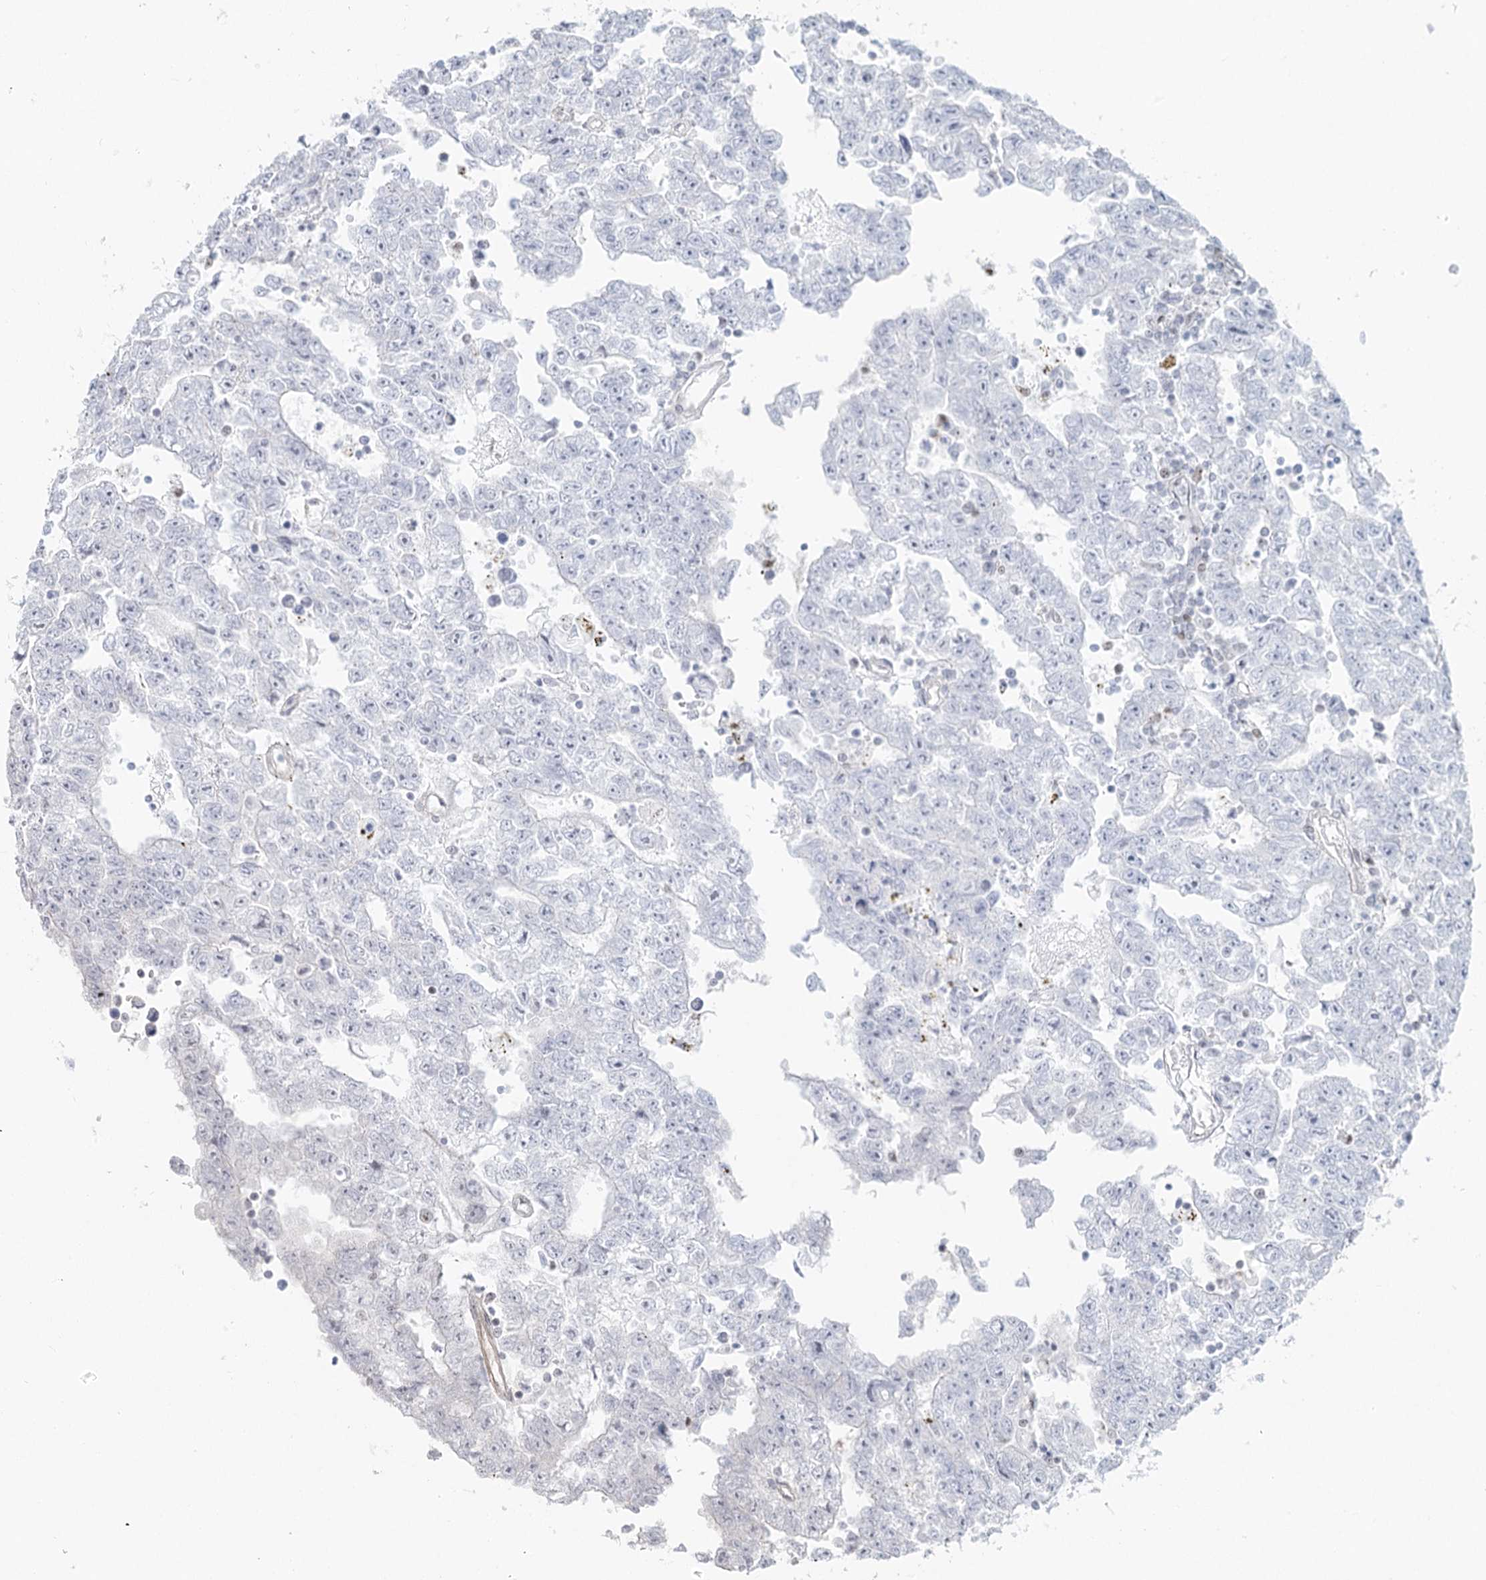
{"staining": {"intensity": "negative", "quantity": "none", "location": "none"}, "tissue": "testis cancer", "cell_type": "Tumor cells", "image_type": "cancer", "snomed": [{"axis": "morphology", "description": "Carcinoma, Embryonal, NOS"}, {"axis": "topography", "description": "Testis"}], "caption": "This image is of testis cancer stained with IHC to label a protein in brown with the nuclei are counter-stained blue. There is no staining in tumor cells.", "gene": "ZFYVE28", "patient": {"sex": "male", "age": 25}}